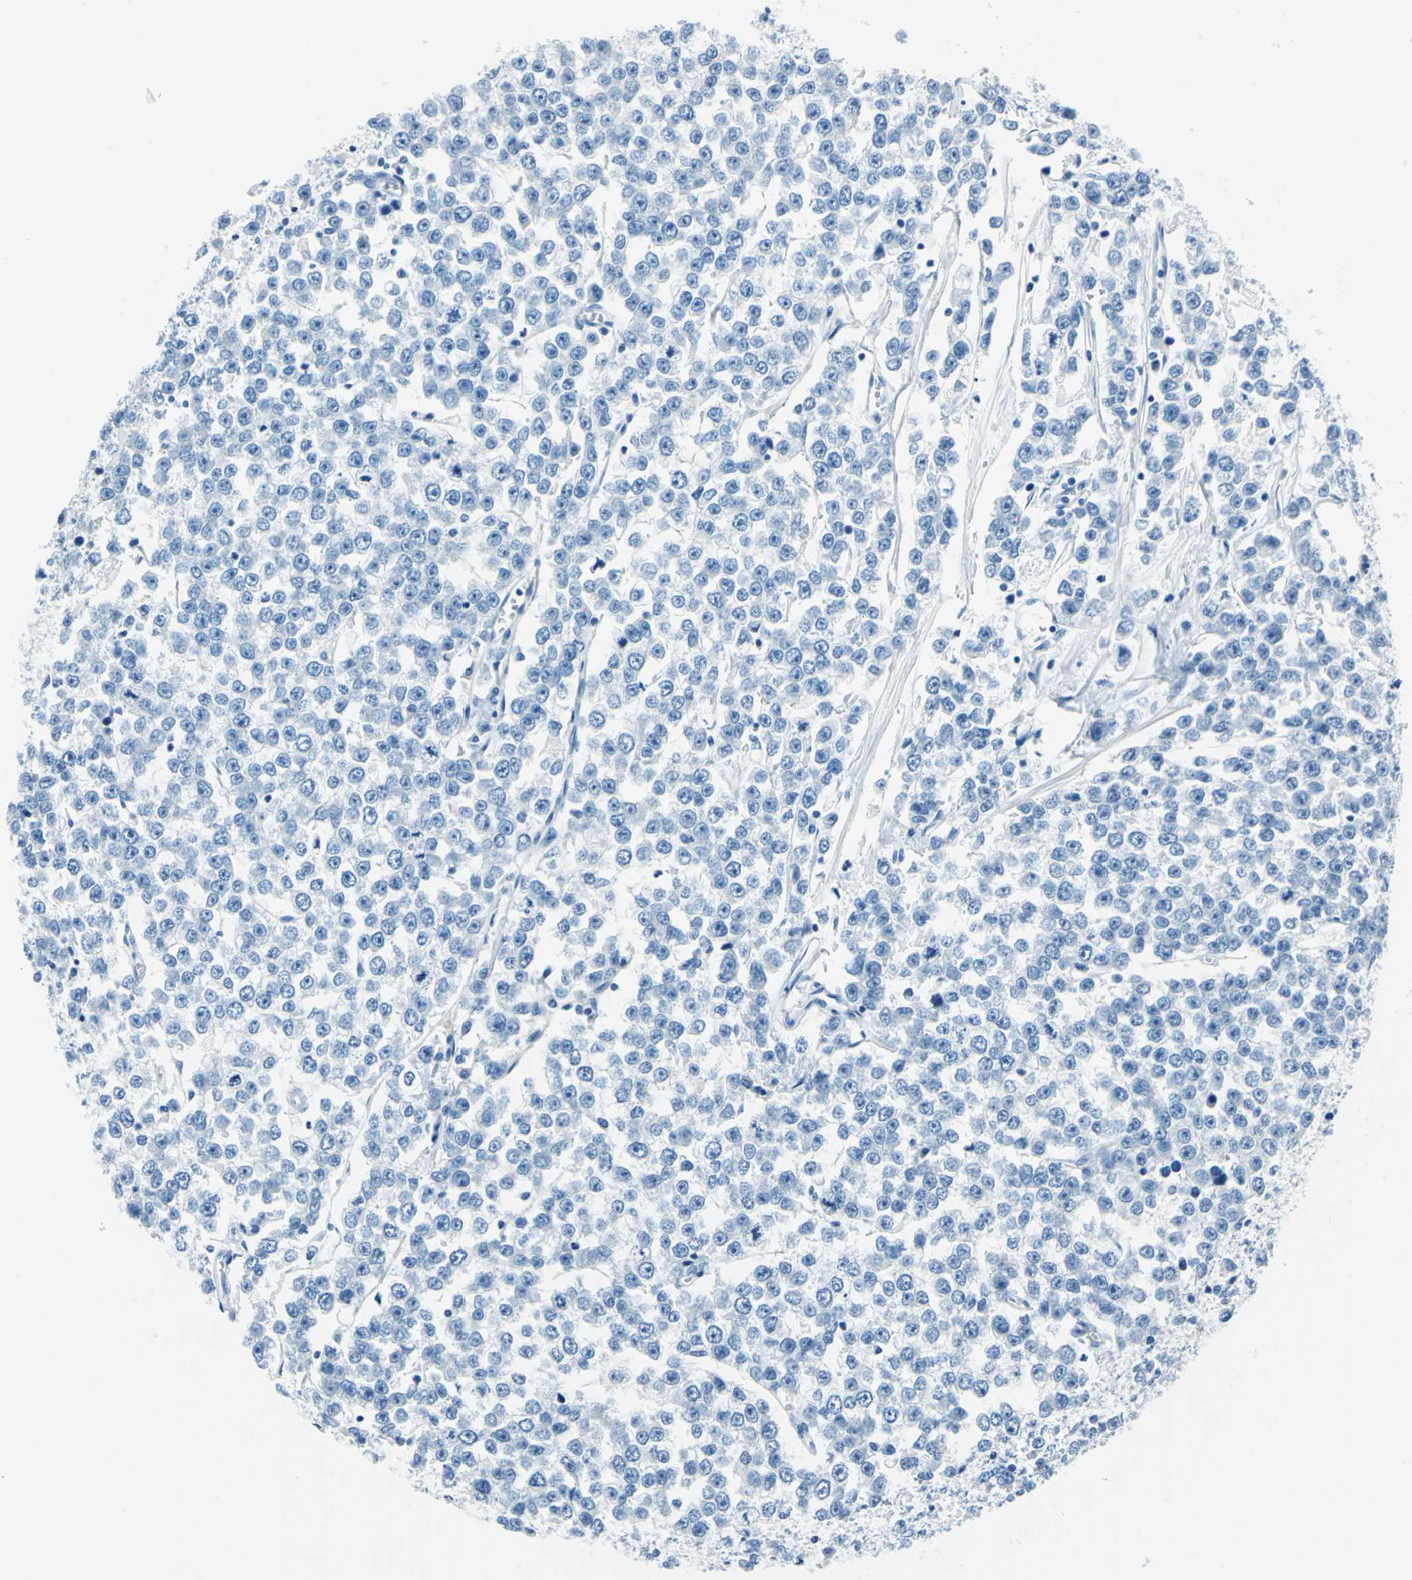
{"staining": {"intensity": "negative", "quantity": "none", "location": "none"}, "tissue": "testis cancer", "cell_type": "Tumor cells", "image_type": "cancer", "snomed": [{"axis": "morphology", "description": "Seminoma, NOS"}, {"axis": "morphology", "description": "Carcinoma, Embryonal, NOS"}, {"axis": "topography", "description": "Testis"}], "caption": "Embryonal carcinoma (testis) was stained to show a protein in brown. There is no significant positivity in tumor cells. The staining was performed using DAB to visualize the protein expression in brown, while the nuclei were stained in blue with hematoxylin (Magnification: 20x).", "gene": "CPA3", "patient": {"sex": "male", "age": 52}}